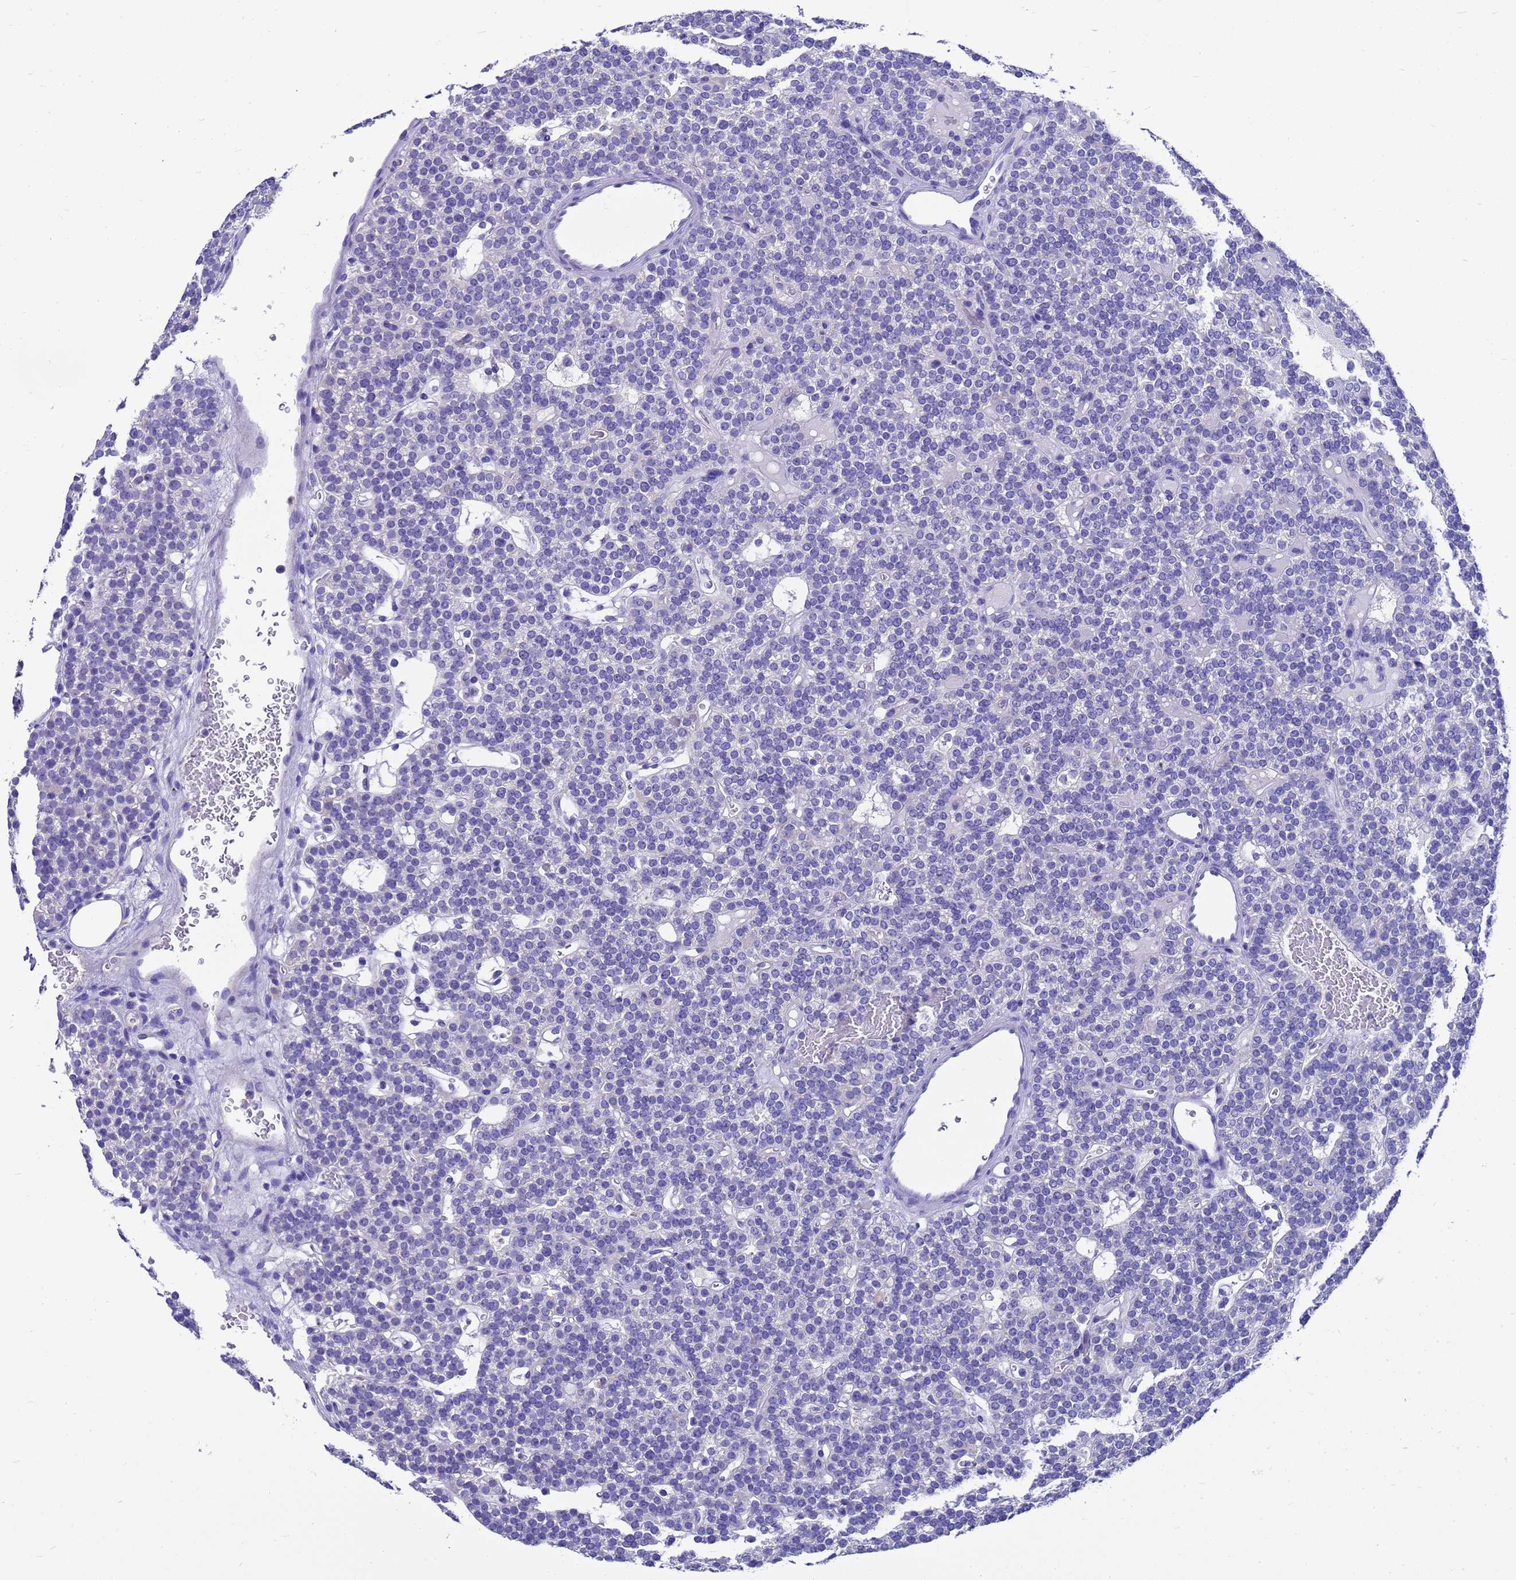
{"staining": {"intensity": "negative", "quantity": "none", "location": "none"}, "tissue": "parathyroid gland", "cell_type": "Glandular cells", "image_type": "normal", "snomed": [{"axis": "morphology", "description": "Normal tissue, NOS"}, {"axis": "topography", "description": "Parathyroid gland"}], "caption": "Immunohistochemistry (IHC) of unremarkable human parathyroid gland reveals no staining in glandular cells. (DAB immunohistochemistry, high magnification).", "gene": "MS4A13", "patient": {"sex": "male", "age": 83}}